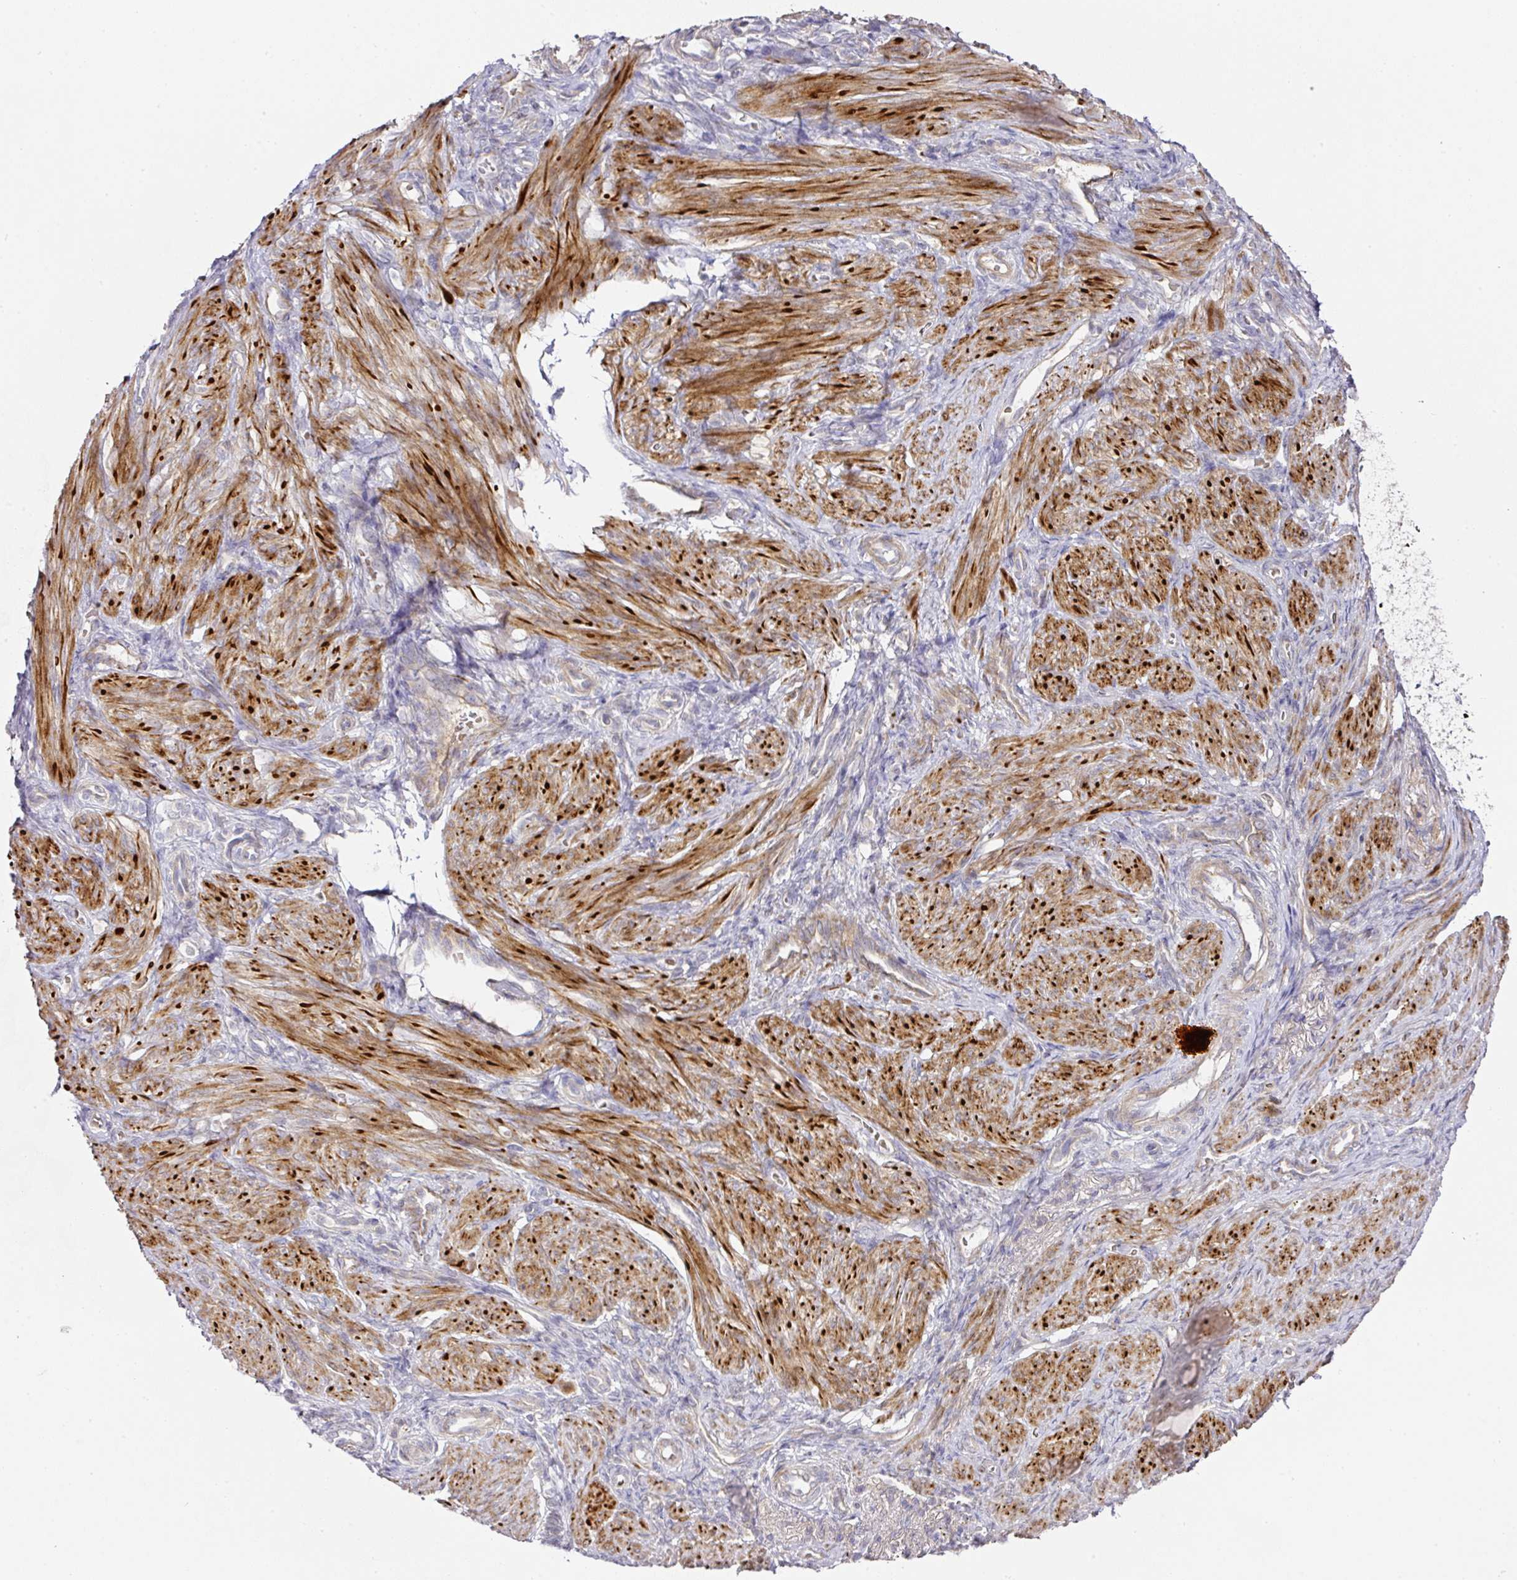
{"staining": {"intensity": "negative", "quantity": "none", "location": "none"}, "tissue": "endometrium", "cell_type": "Cells in endometrial stroma", "image_type": "normal", "snomed": [{"axis": "morphology", "description": "Normal tissue, NOS"}, {"axis": "topography", "description": "Endometrium"}], "caption": "This is a histopathology image of immunohistochemistry staining of normal endometrium, which shows no staining in cells in endometrial stroma.", "gene": "TARM1", "patient": {"sex": "female", "age": 34}}